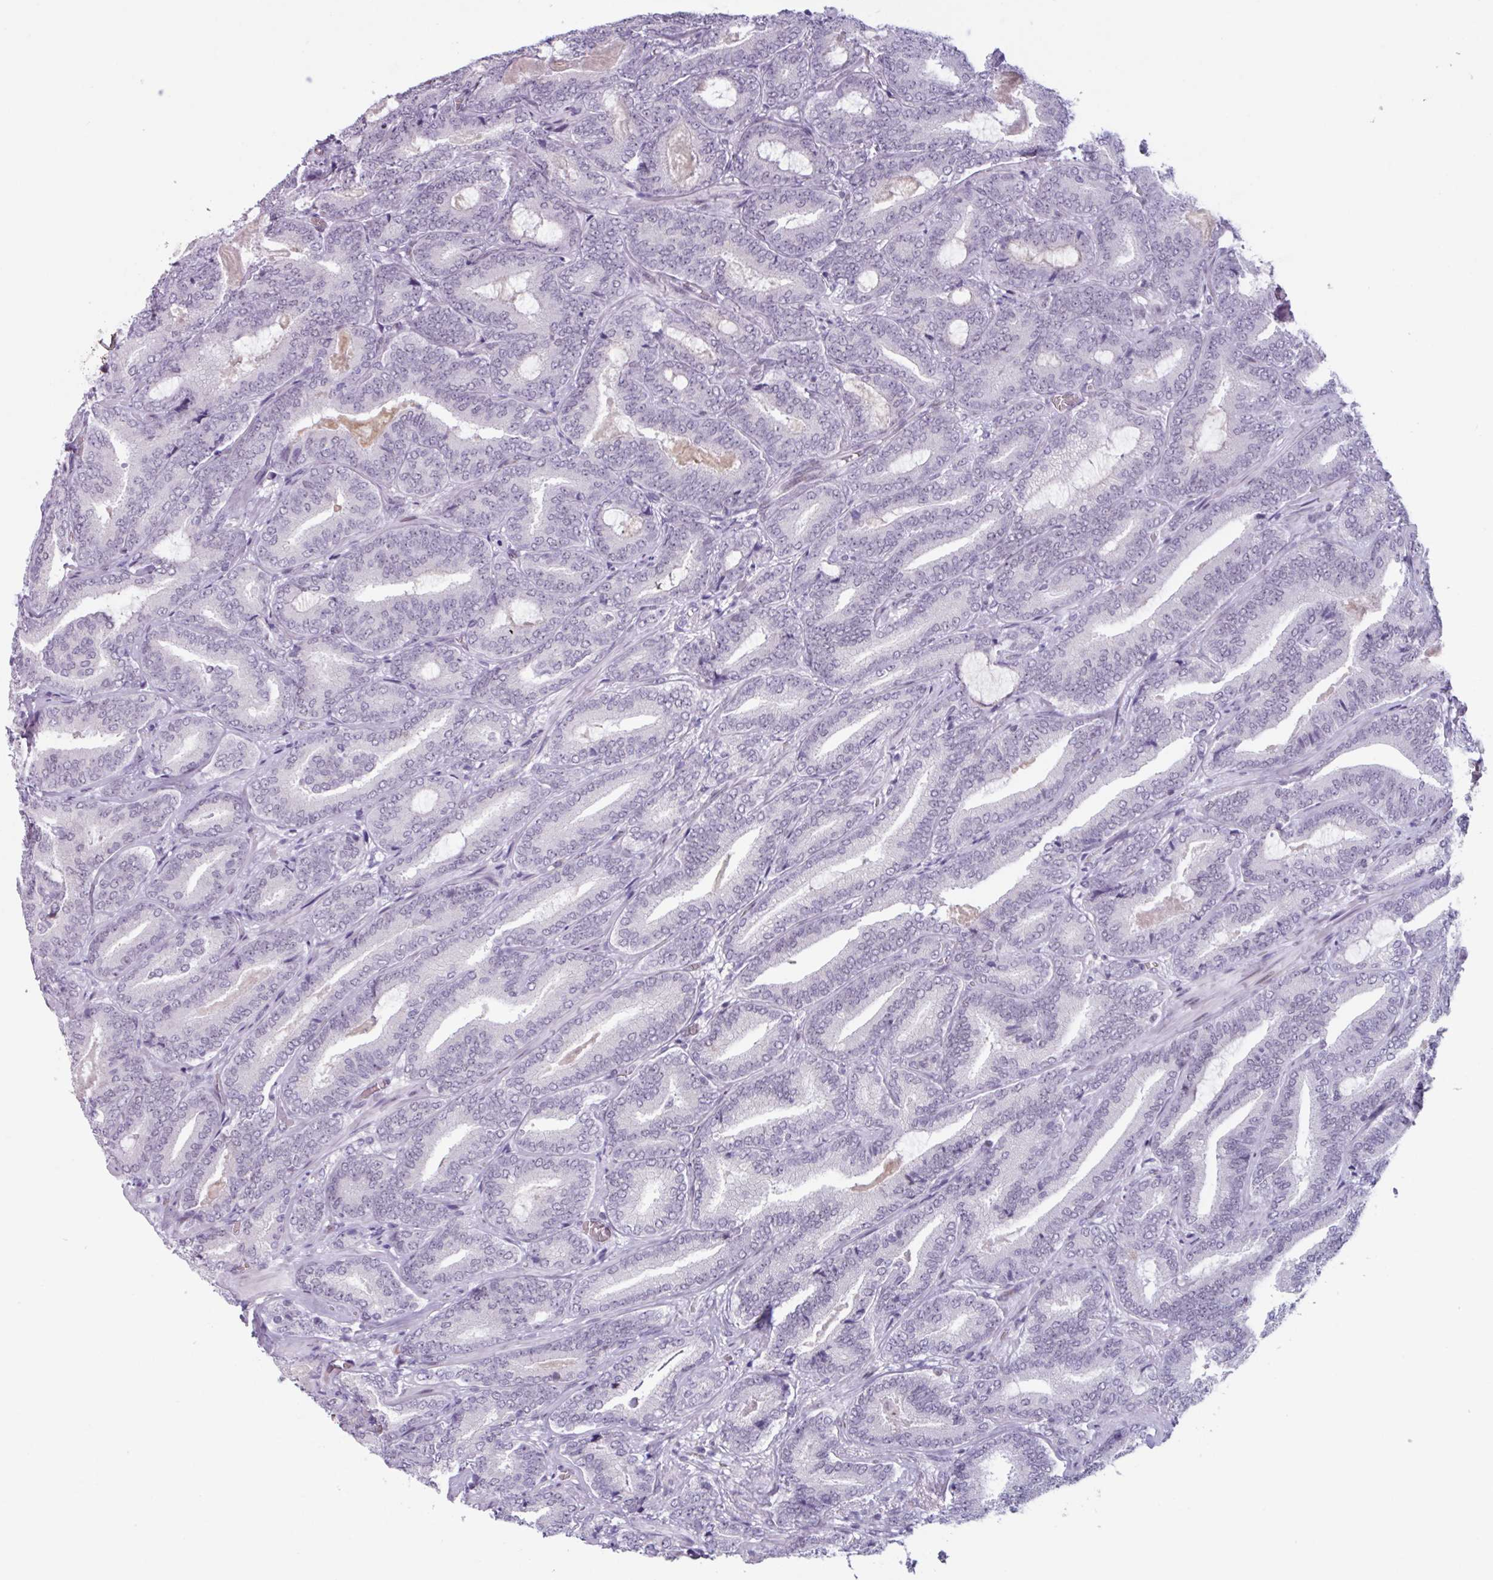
{"staining": {"intensity": "negative", "quantity": "none", "location": "none"}, "tissue": "prostate cancer", "cell_type": "Tumor cells", "image_type": "cancer", "snomed": [{"axis": "morphology", "description": "Adenocarcinoma, Low grade"}, {"axis": "topography", "description": "Prostate and seminal vesicle, NOS"}], "caption": "Tumor cells show no significant positivity in low-grade adenocarcinoma (prostate).", "gene": "ZNF575", "patient": {"sex": "male", "age": 61}}